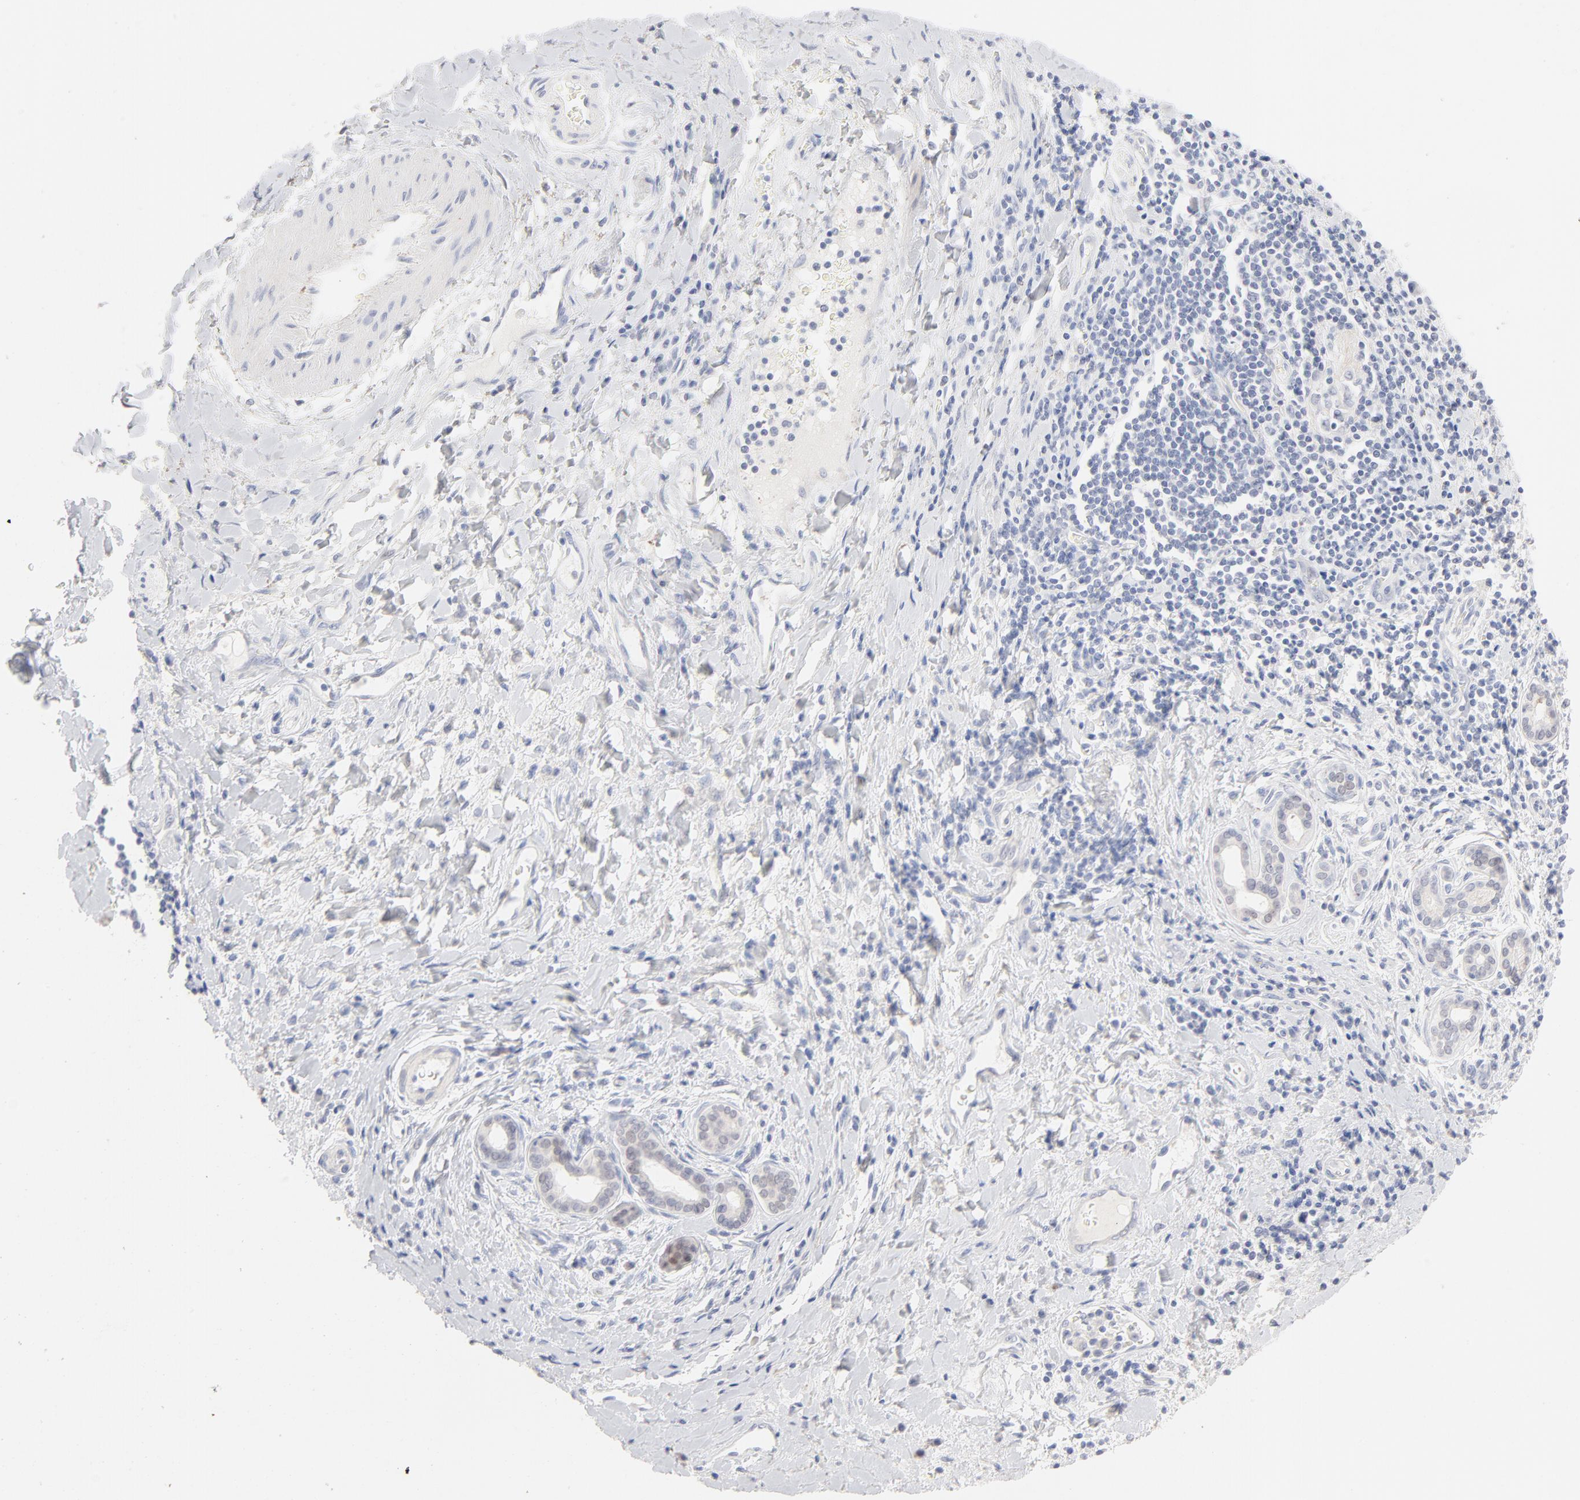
{"staining": {"intensity": "moderate", "quantity": "<25%", "location": "nuclear"}, "tissue": "liver cancer", "cell_type": "Tumor cells", "image_type": "cancer", "snomed": [{"axis": "morphology", "description": "Cholangiocarcinoma"}, {"axis": "topography", "description": "Liver"}], "caption": "Immunohistochemical staining of human liver cancer reveals moderate nuclear protein expression in approximately <25% of tumor cells.", "gene": "ONECUT1", "patient": {"sex": "male", "age": 57}}